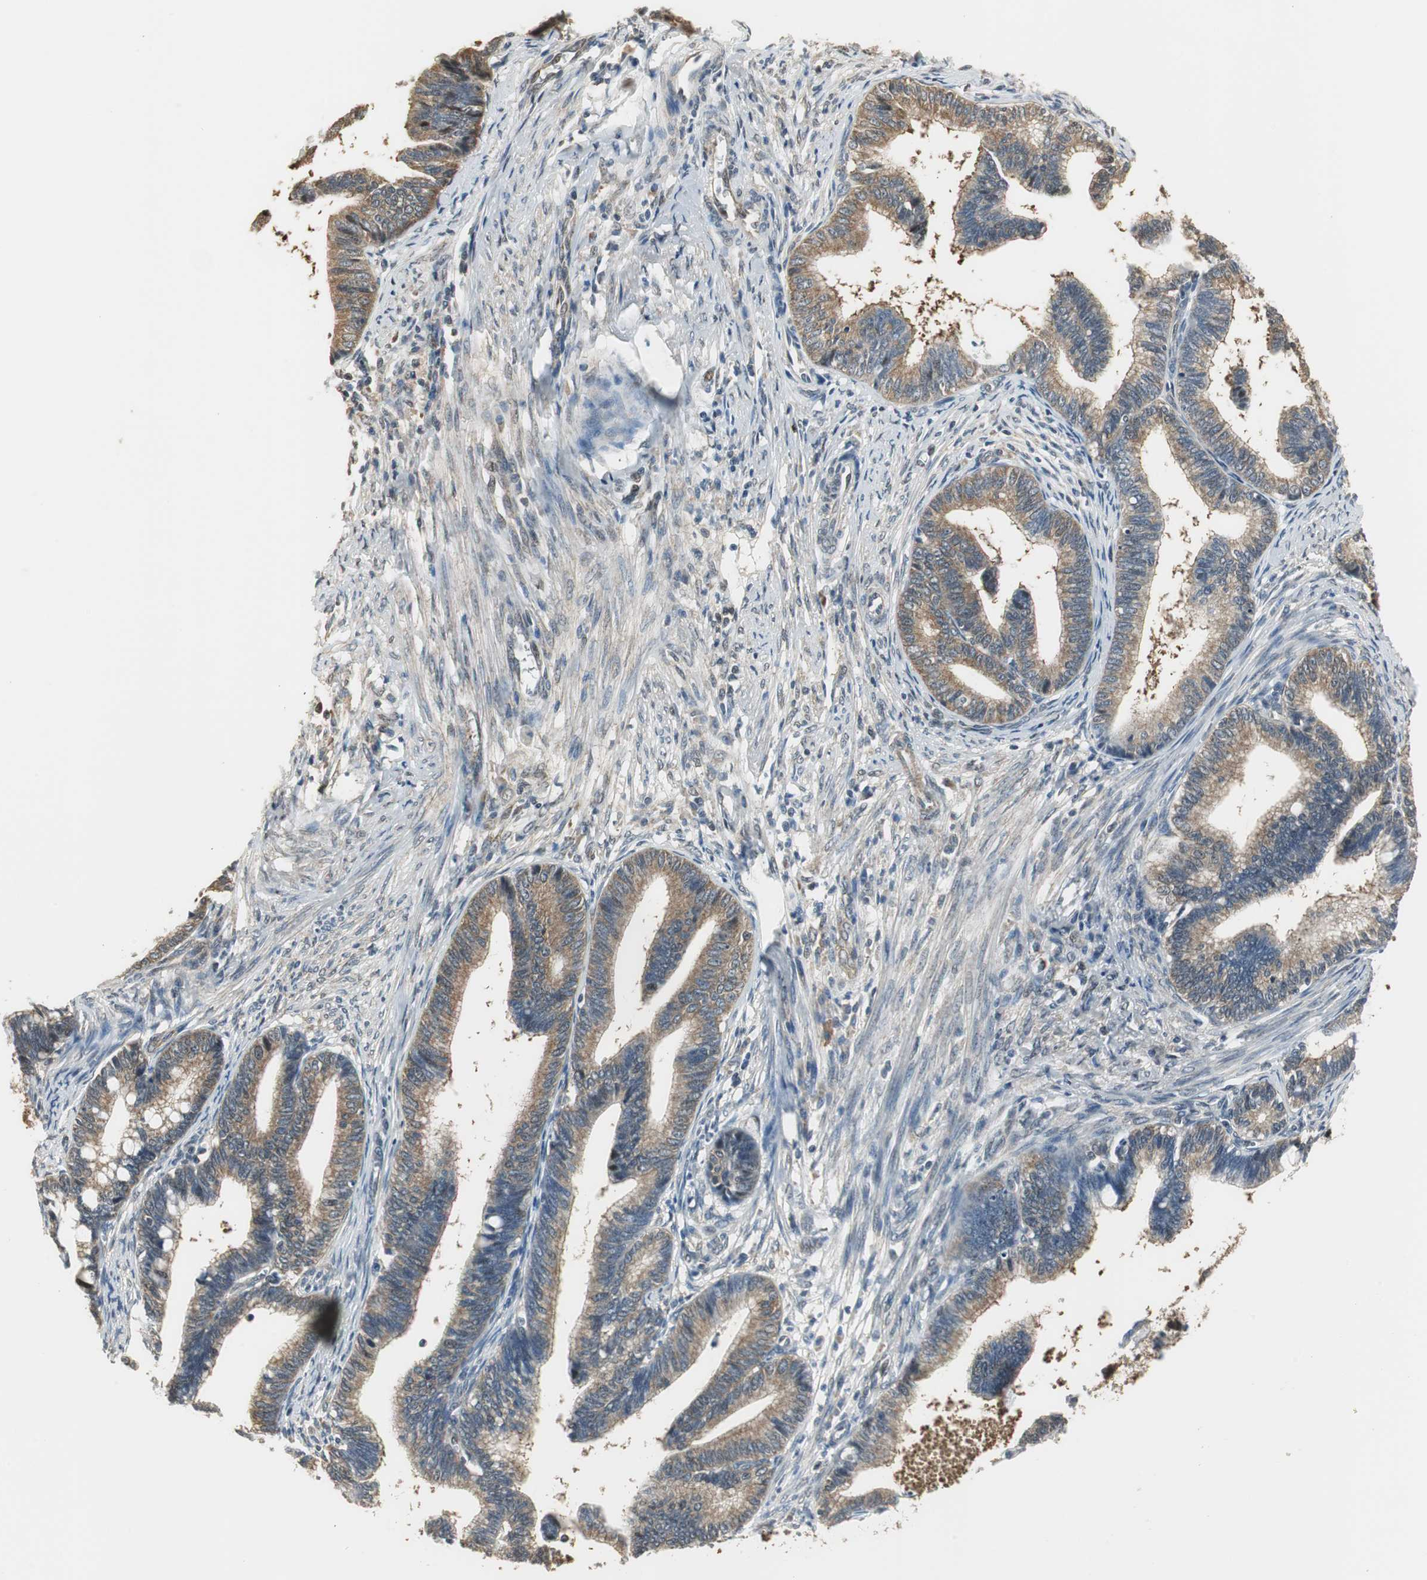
{"staining": {"intensity": "weak", "quantity": ">75%", "location": "cytoplasmic/membranous"}, "tissue": "cervical cancer", "cell_type": "Tumor cells", "image_type": "cancer", "snomed": [{"axis": "morphology", "description": "Adenocarcinoma, NOS"}, {"axis": "topography", "description": "Cervix"}], "caption": "About >75% of tumor cells in human adenocarcinoma (cervical) reveal weak cytoplasmic/membranous protein expression as visualized by brown immunohistochemical staining.", "gene": "CCT5", "patient": {"sex": "female", "age": 36}}